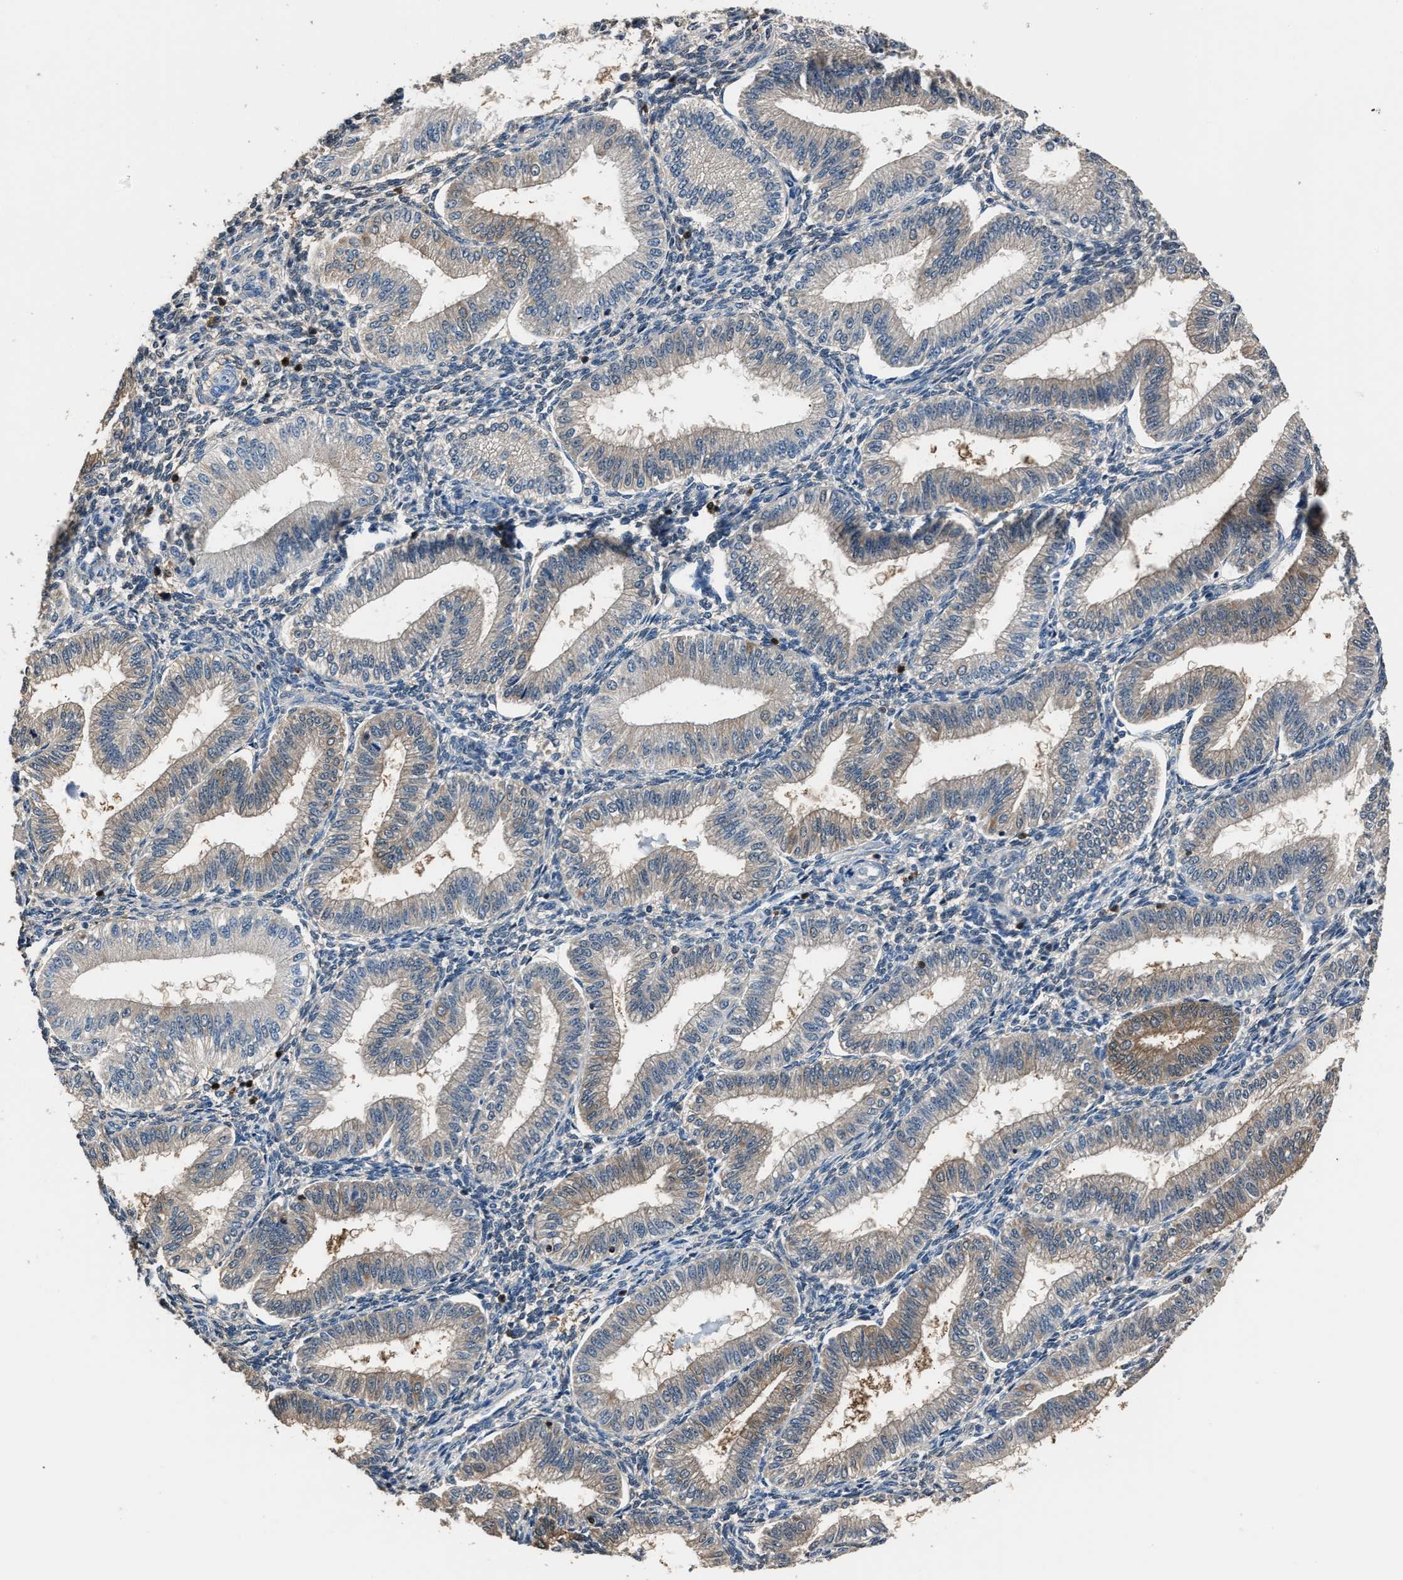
{"staining": {"intensity": "negative", "quantity": "none", "location": "none"}, "tissue": "endometrium", "cell_type": "Cells in endometrial stroma", "image_type": "normal", "snomed": [{"axis": "morphology", "description": "Normal tissue, NOS"}, {"axis": "topography", "description": "Endometrium"}], "caption": "High magnification brightfield microscopy of unremarkable endometrium stained with DAB (brown) and counterstained with hematoxylin (blue): cells in endometrial stroma show no significant expression. (Brightfield microscopy of DAB (3,3'-diaminobenzidine) IHC at high magnification).", "gene": "GSTP1", "patient": {"sex": "female", "age": 39}}